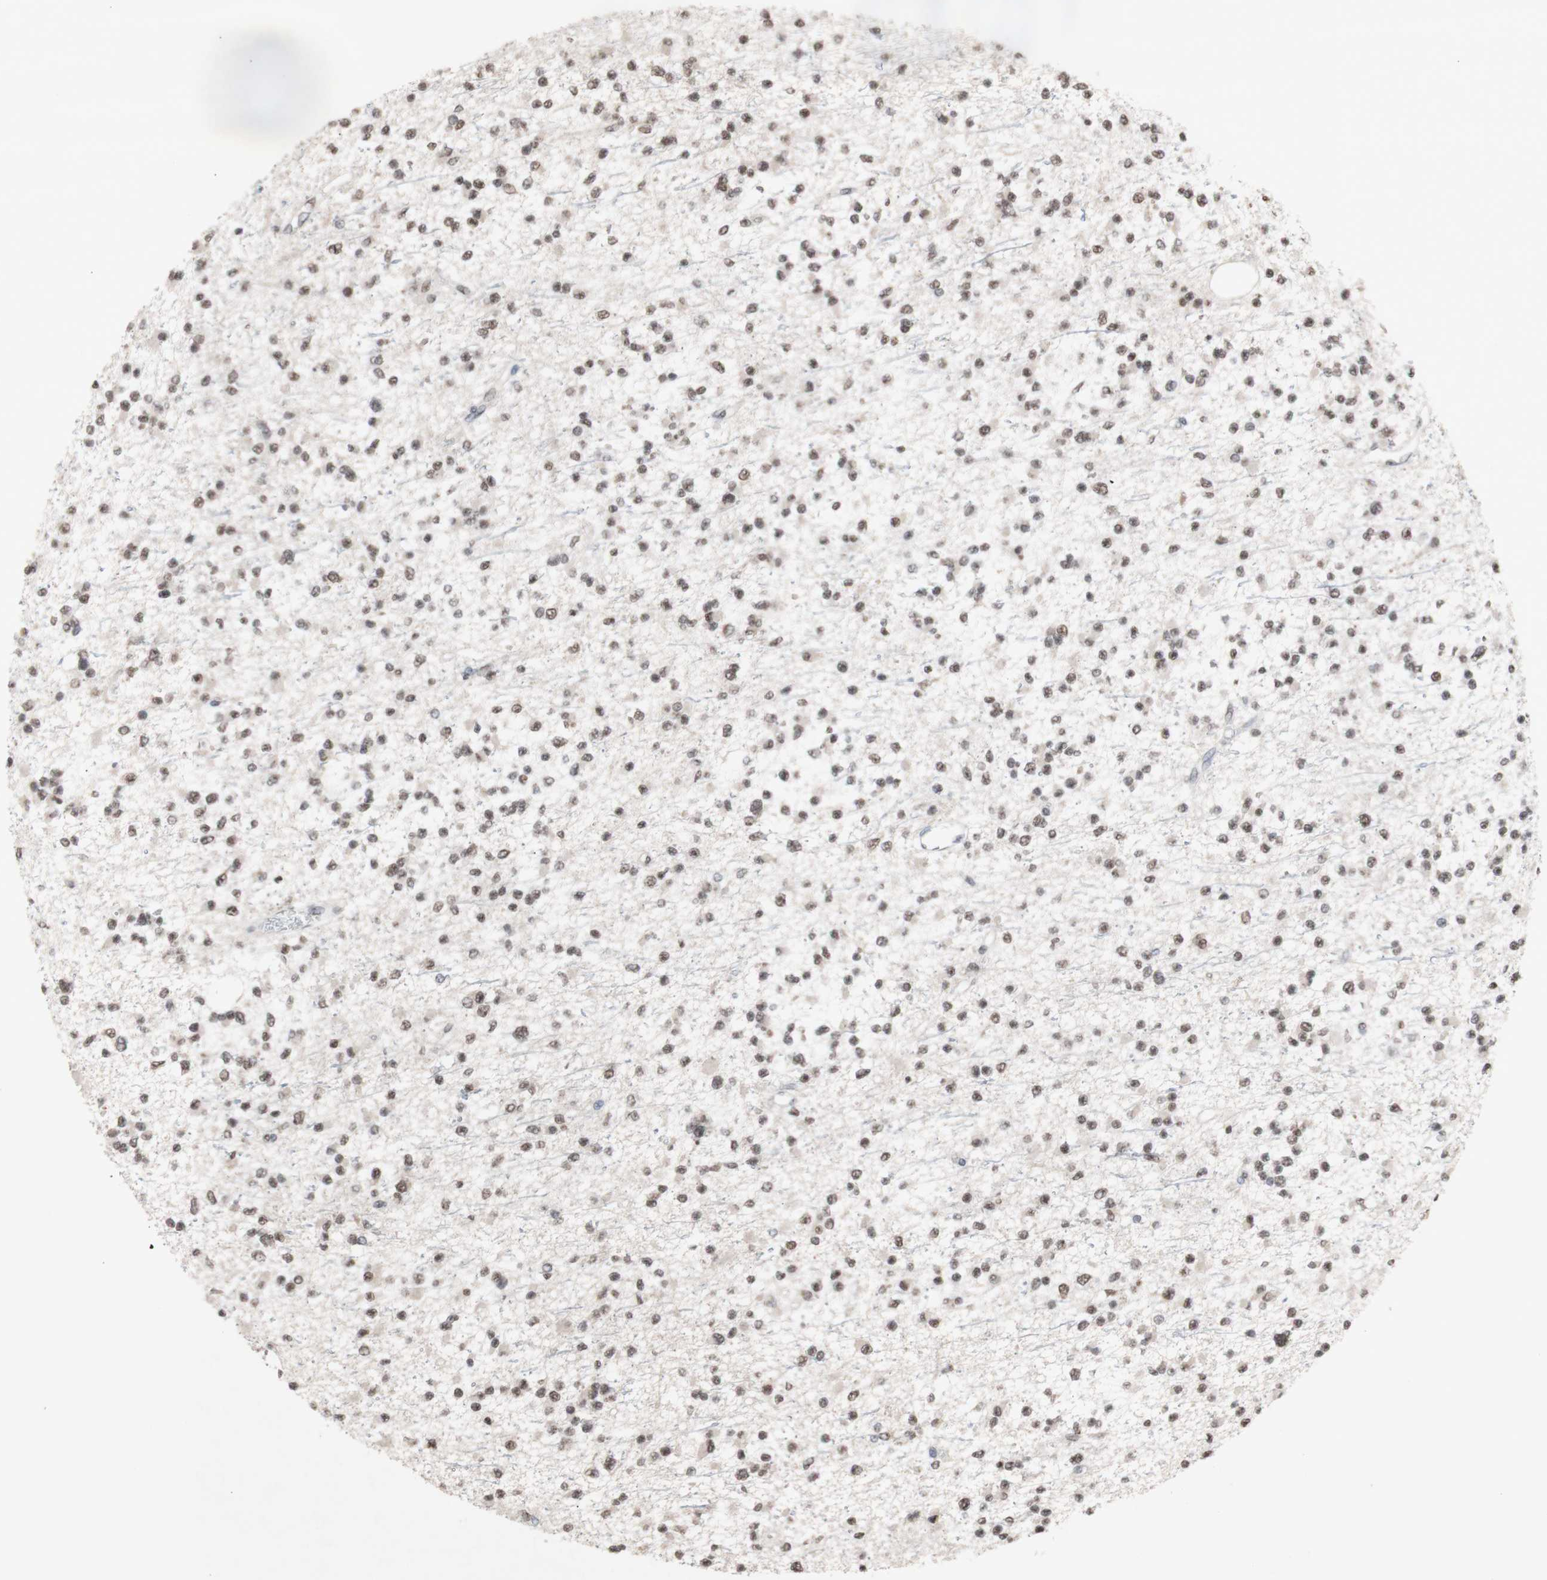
{"staining": {"intensity": "weak", "quantity": ">75%", "location": "nuclear"}, "tissue": "glioma", "cell_type": "Tumor cells", "image_type": "cancer", "snomed": [{"axis": "morphology", "description": "Glioma, malignant, Low grade"}, {"axis": "topography", "description": "Brain"}], "caption": "An IHC photomicrograph of neoplastic tissue is shown. Protein staining in brown shows weak nuclear positivity in malignant glioma (low-grade) within tumor cells.", "gene": "SFPQ", "patient": {"sex": "female", "age": 22}}